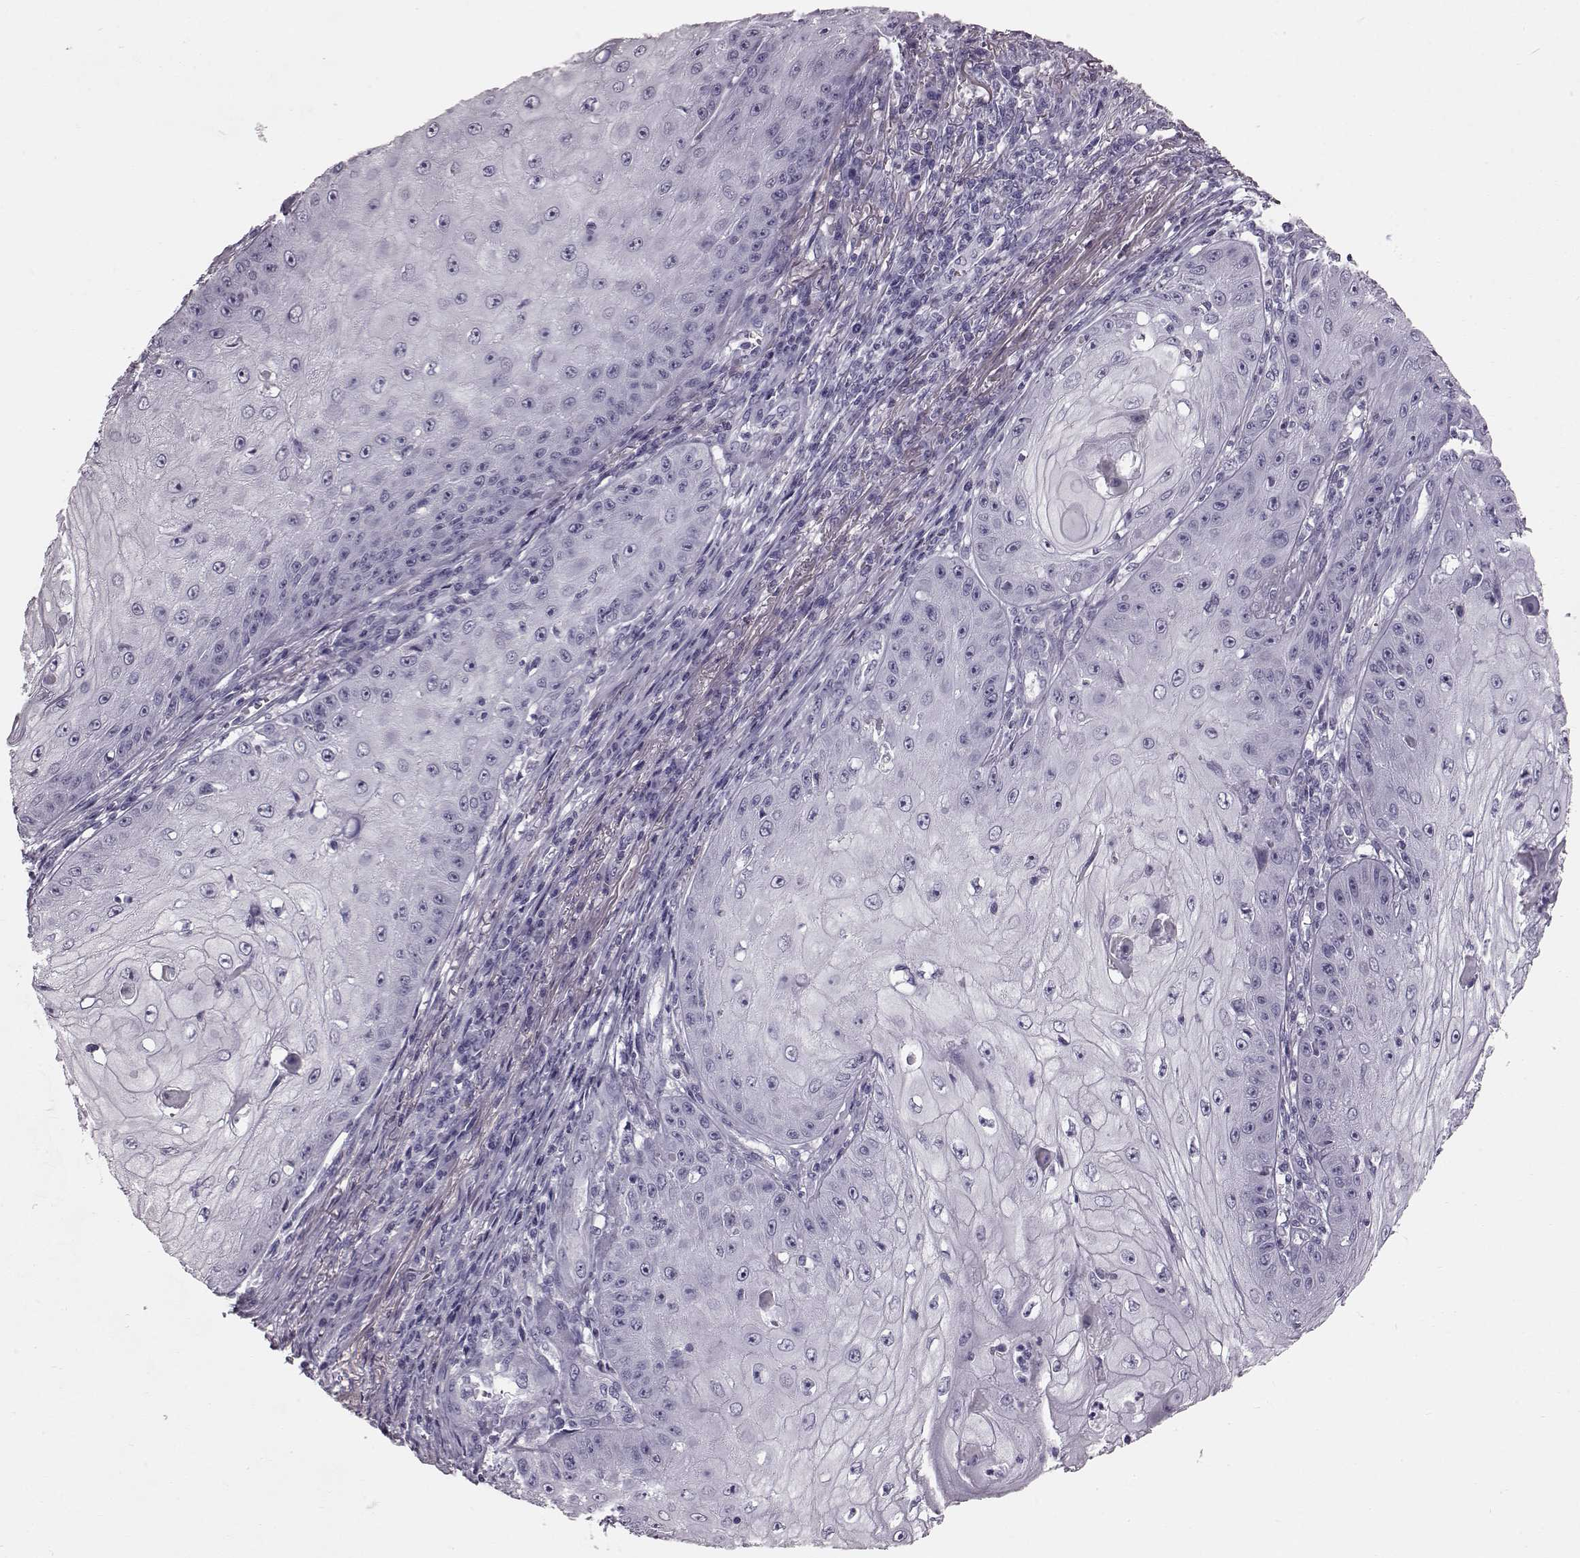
{"staining": {"intensity": "negative", "quantity": "none", "location": "none"}, "tissue": "skin cancer", "cell_type": "Tumor cells", "image_type": "cancer", "snomed": [{"axis": "morphology", "description": "Squamous cell carcinoma, NOS"}, {"axis": "topography", "description": "Skin"}], "caption": "Immunohistochemistry (IHC) micrograph of skin cancer stained for a protein (brown), which shows no staining in tumor cells. The staining was performed using DAB (3,3'-diaminobenzidine) to visualize the protein expression in brown, while the nuclei were stained in blue with hematoxylin (Magnification: 20x).", "gene": "TCHHL1", "patient": {"sex": "male", "age": 70}}